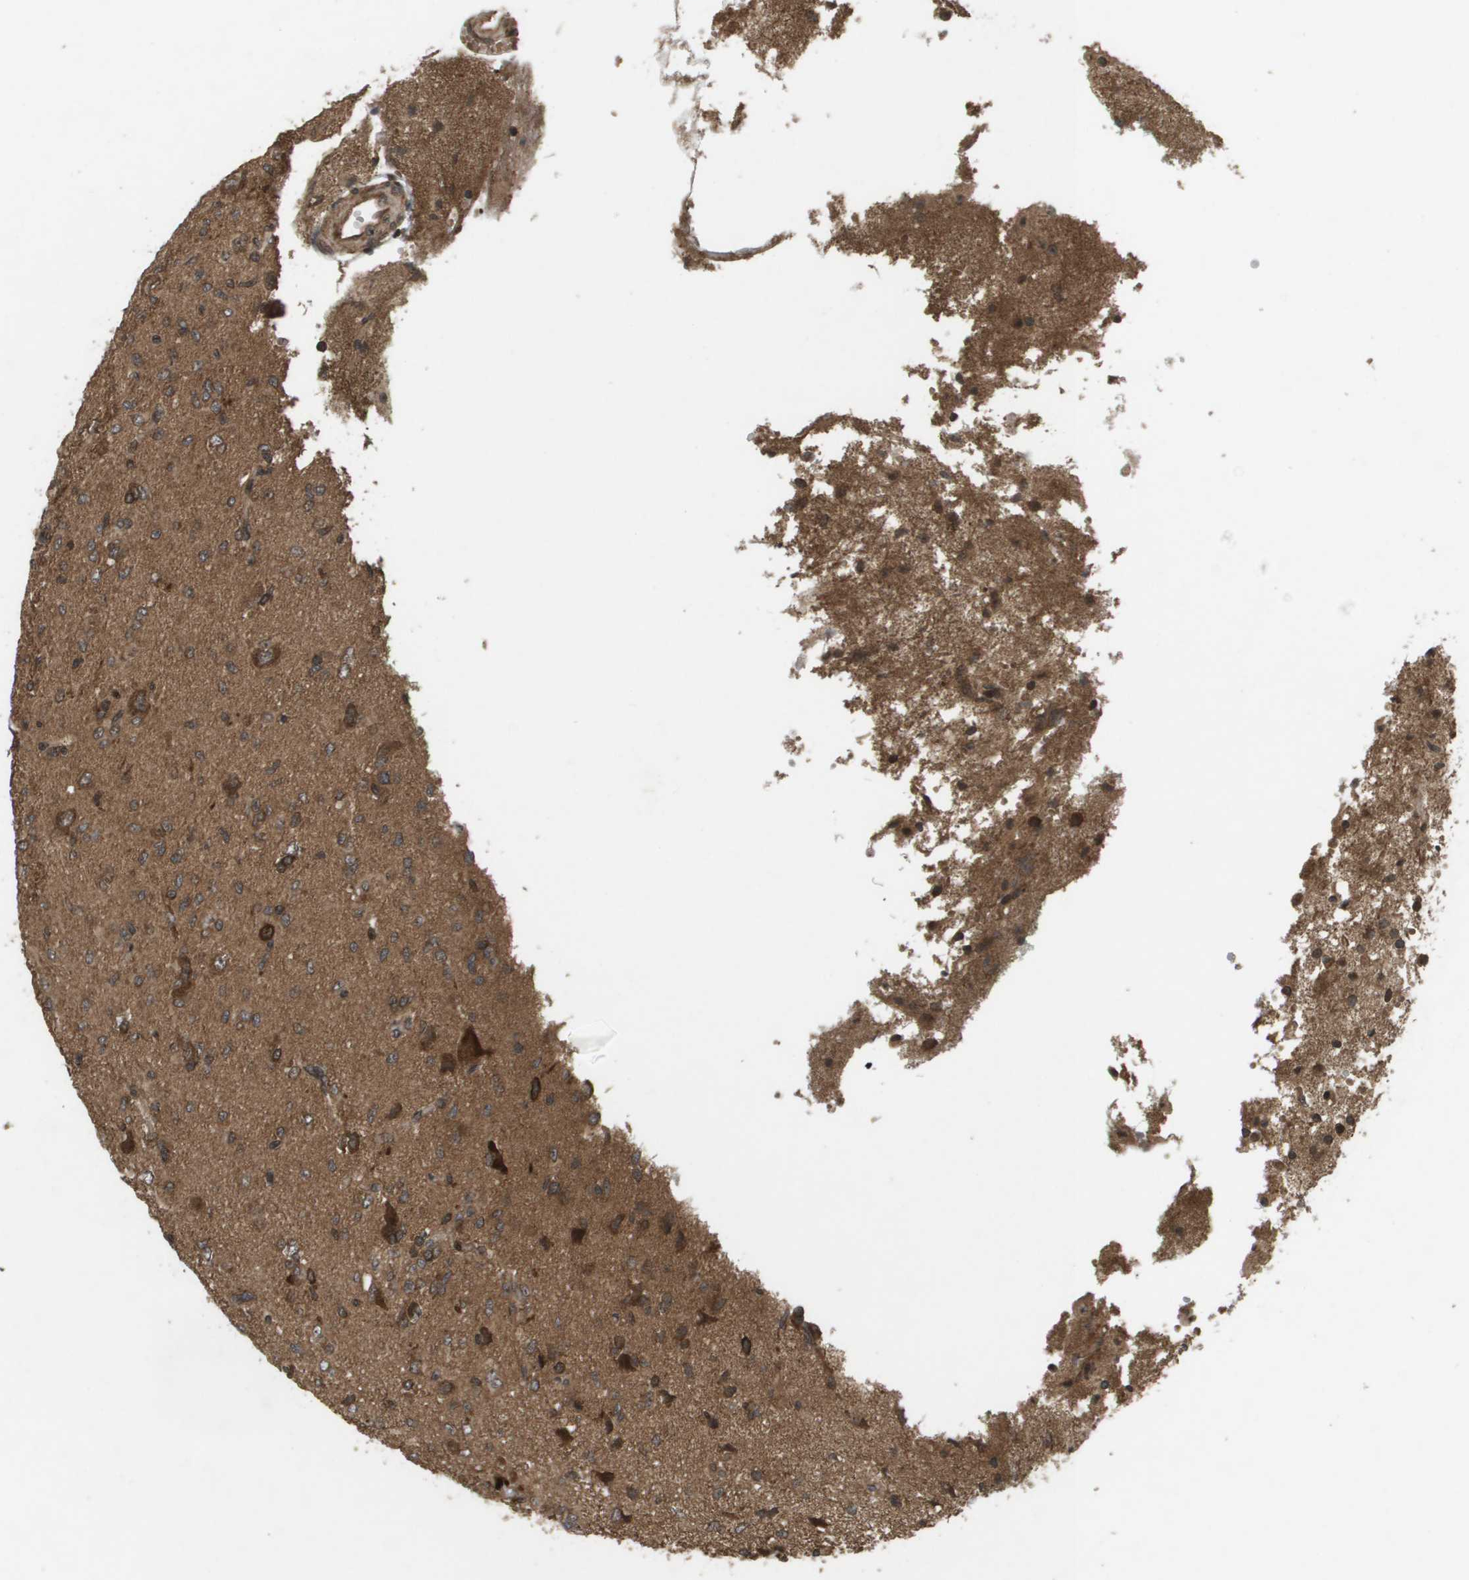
{"staining": {"intensity": "strong", "quantity": ">75%", "location": "cytoplasmic/membranous,nuclear"}, "tissue": "glioma", "cell_type": "Tumor cells", "image_type": "cancer", "snomed": [{"axis": "morphology", "description": "Glioma, malignant, High grade"}, {"axis": "topography", "description": "Brain"}], "caption": "A high-resolution photomicrograph shows immunohistochemistry staining of high-grade glioma (malignant), which displays strong cytoplasmic/membranous and nuclear staining in approximately >75% of tumor cells. The staining was performed using DAB (3,3'-diaminobenzidine) to visualize the protein expression in brown, while the nuclei were stained in blue with hematoxylin (Magnification: 20x).", "gene": "KIF11", "patient": {"sex": "female", "age": 59}}